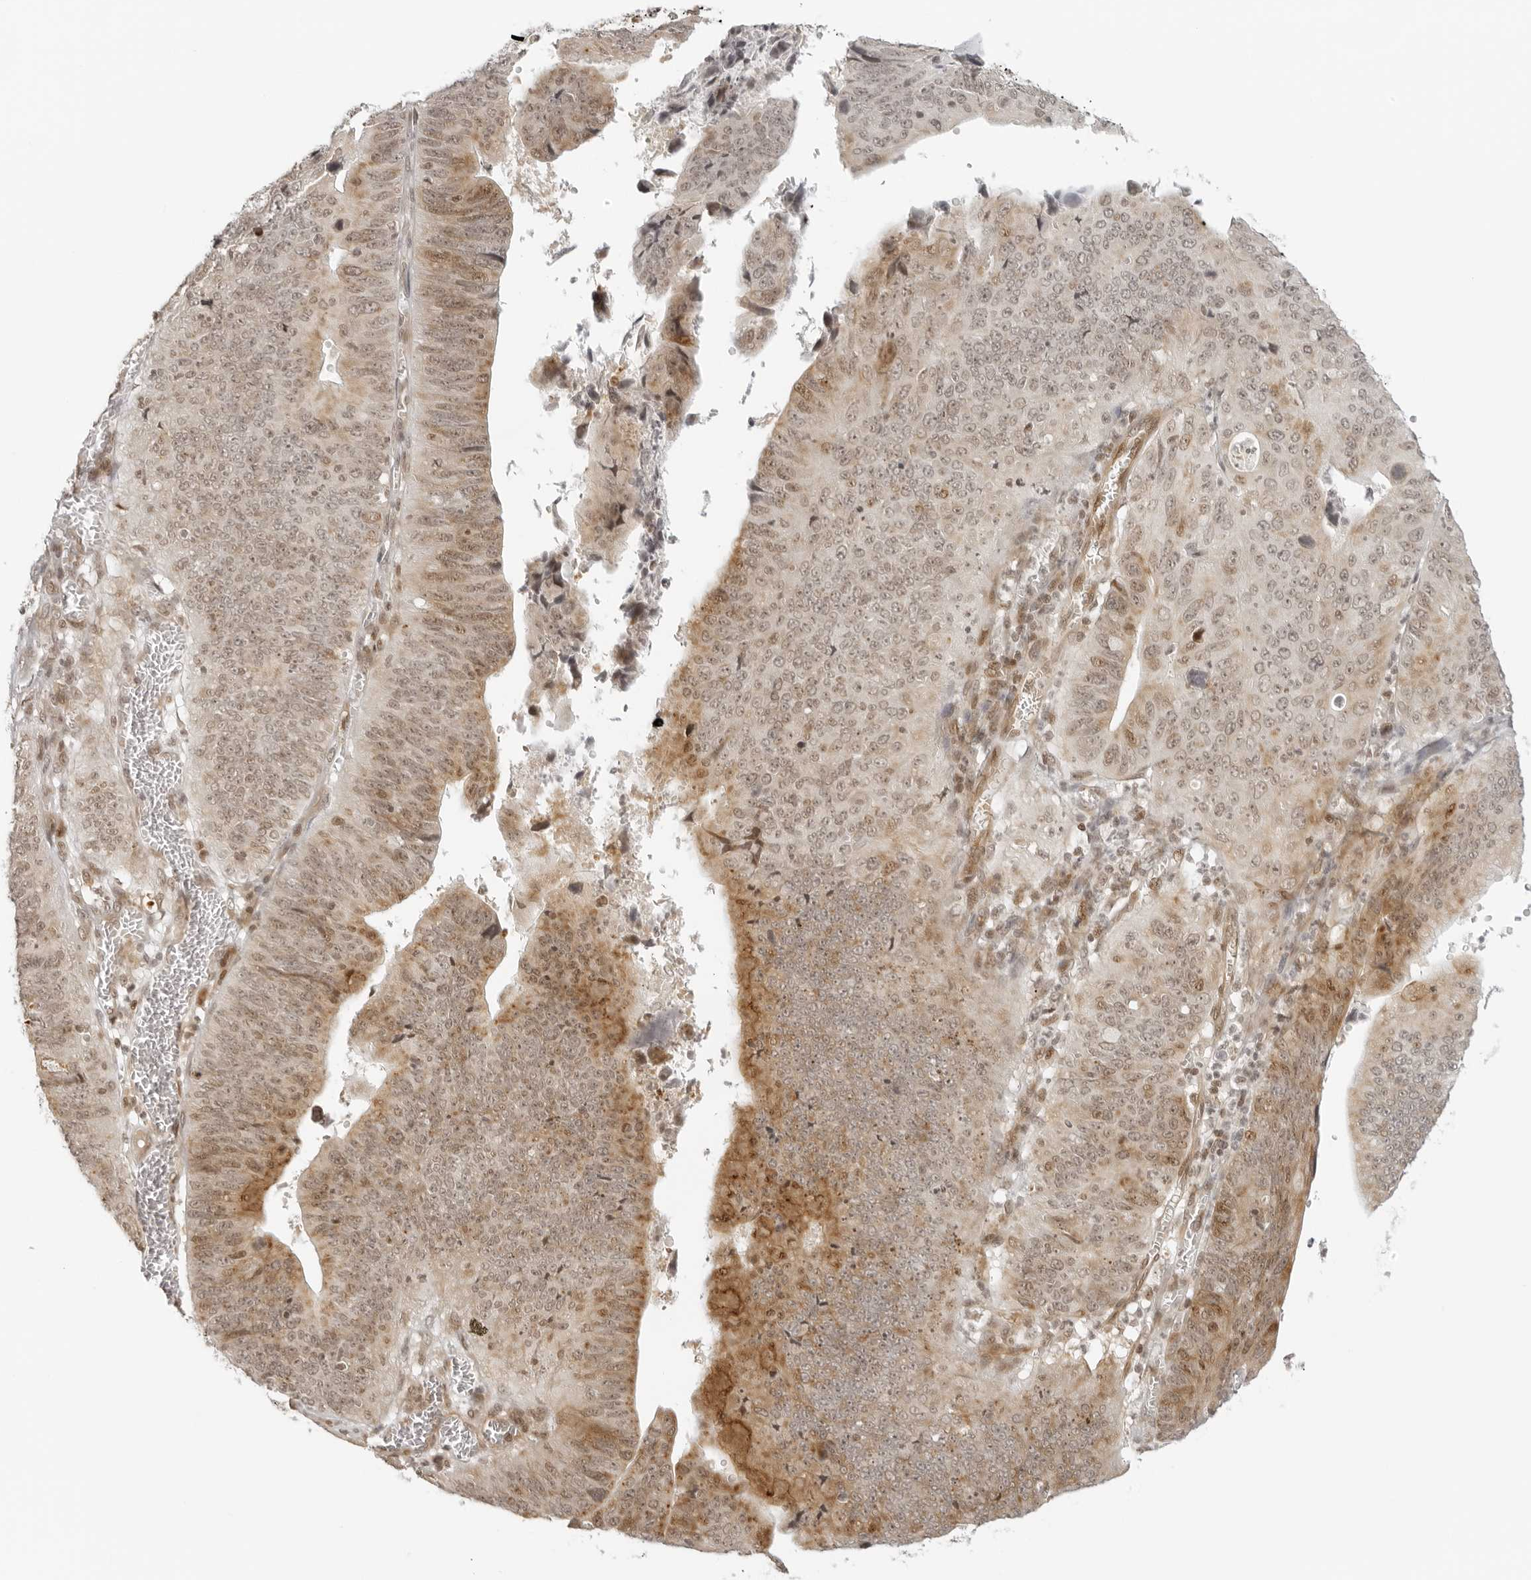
{"staining": {"intensity": "moderate", "quantity": "25%-75%", "location": "cytoplasmic/membranous,nuclear"}, "tissue": "stomach cancer", "cell_type": "Tumor cells", "image_type": "cancer", "snomed": [{"axis": "morphology", "description": "Adenocarcinoma, NOS"}, {"axis": "topography", "description": "Stomach"}], "caption": "Stomach cancer (adenocarcinoma) tissue shows moderate cytoplasmic/membranous and nuclear positivity in about 25%-75% of tumor cells, visualized by immunohistochemistry. (DAB IHC, brown staining for protein, blue staining for nuclei).", "gene": "ZNF407", "patient": {"sex": "male", "age": 59}}